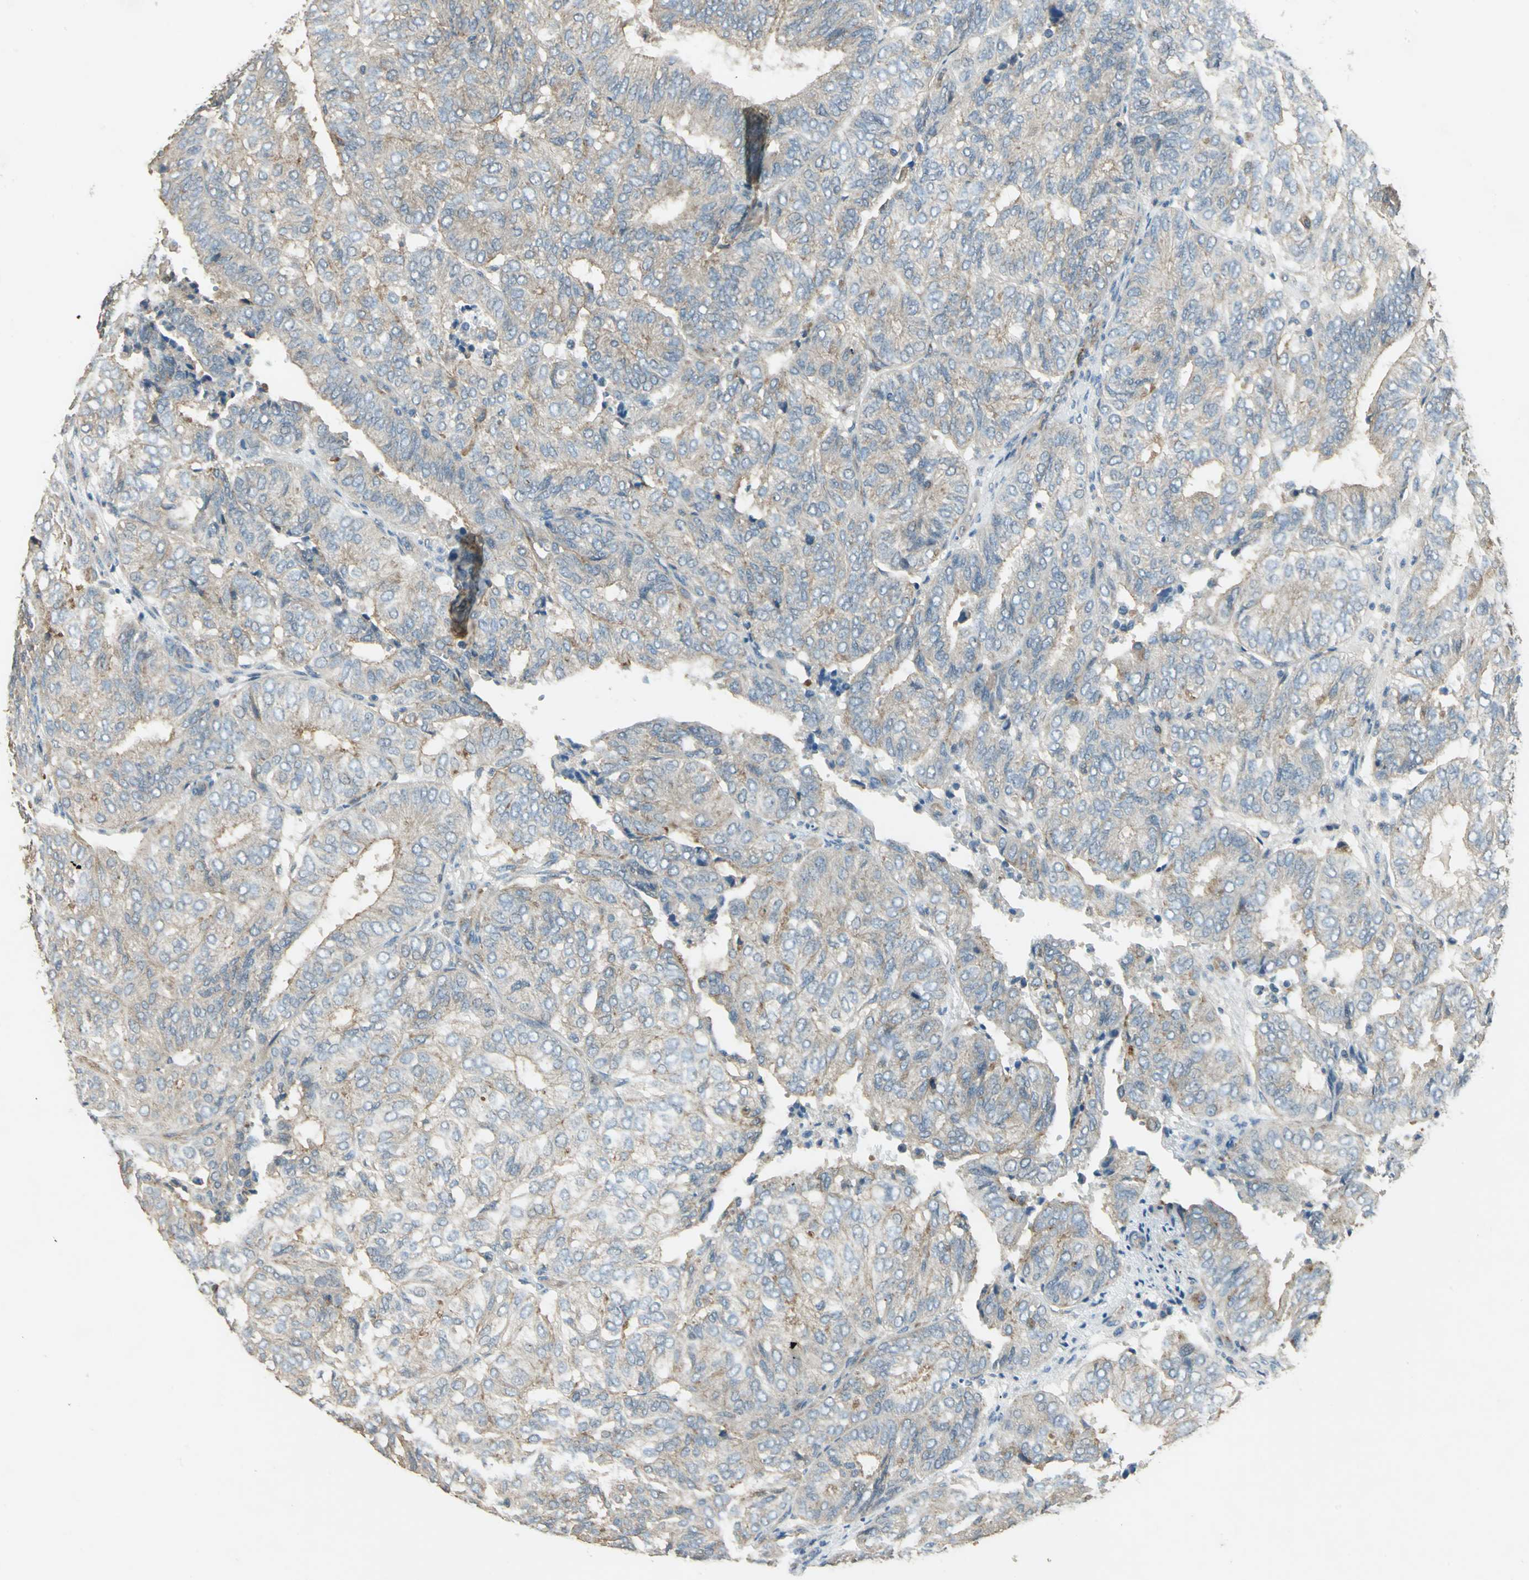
{"staining": {"intensity": "moderate", "quantity": "25%-75%", "location": "cytoplasmic/membranous"}, "tissue": "endometrial cancer", "cell_type": "Tumor cells", "image_type": "cancer", "snomed": [{"axis": "morphology", "description": "Adenocarcinoma, NOS"}, {"axis": "topography", "description": "Uterus"}], "caption": "Protein staining of endometrial adenocarcinoma tissue reveals moderate cytoplasmic/membranous staining in approximately 25%-75% of tumor cells.", "gene": "RAPGEF1", "patient": {"sex": "female", "age": 60}}